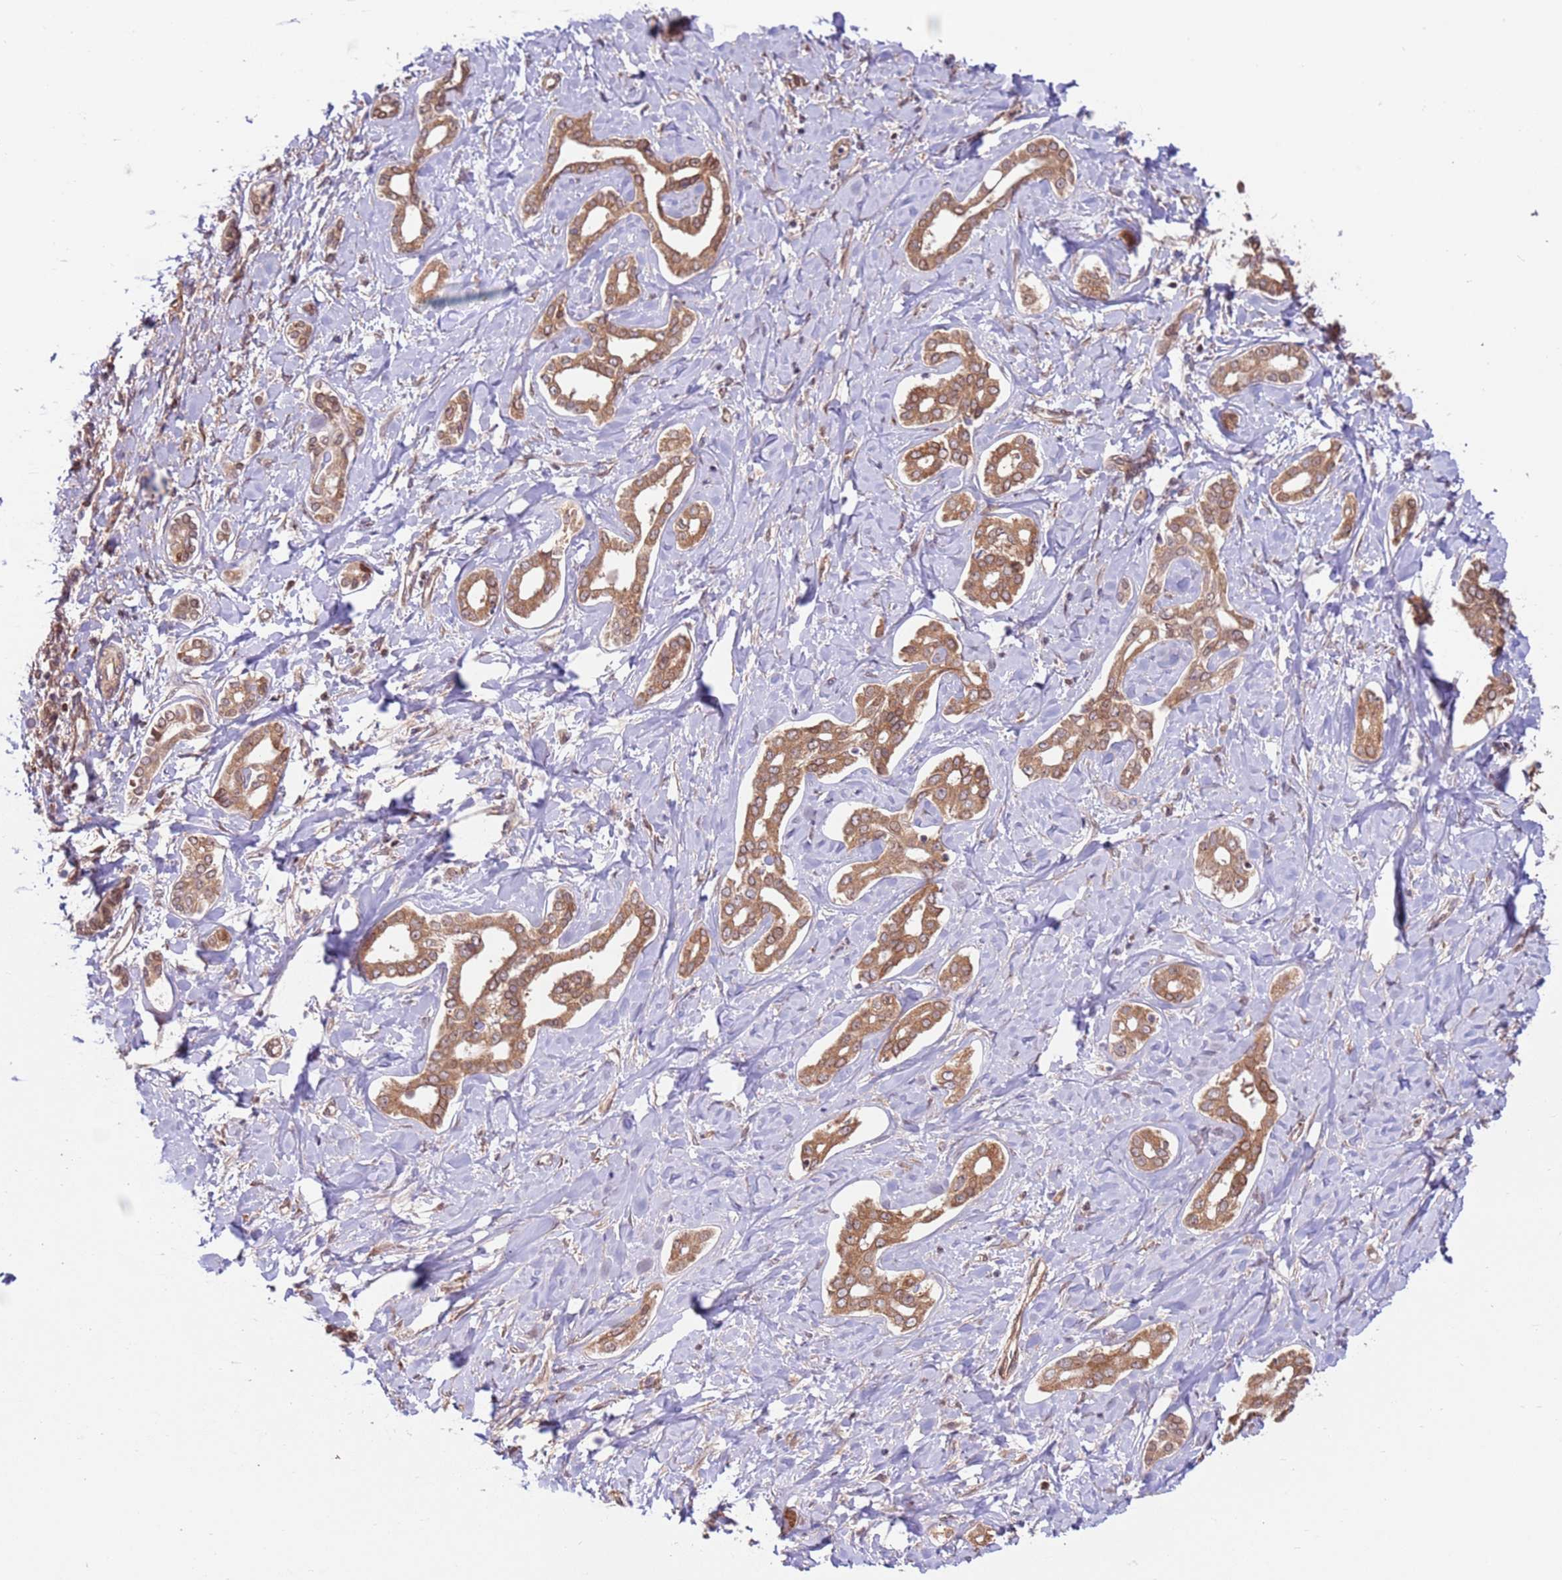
{"staining": {"intensity": "moderate", "quantity": ">75%", "location": "cytoplasmic/membranous"}, "tissue": "liver cancer", "cell_type": "Tumor cells", "image_type": "cancer", "snomed": [{"axis": "morphology", "description": "Cholangiocarcinoma"}, {"axis": "topography", "description": "Liver"}], "caption": "Immunohistochemical staining of liver cancer reveals moderate cytoplasmic/membranous protein staining in about >75% of tumor cells. (IHC, brightfield microscopy, high magnification).", "gene": "DCAF4", "patient": {"sex": "female", "age": 77}}